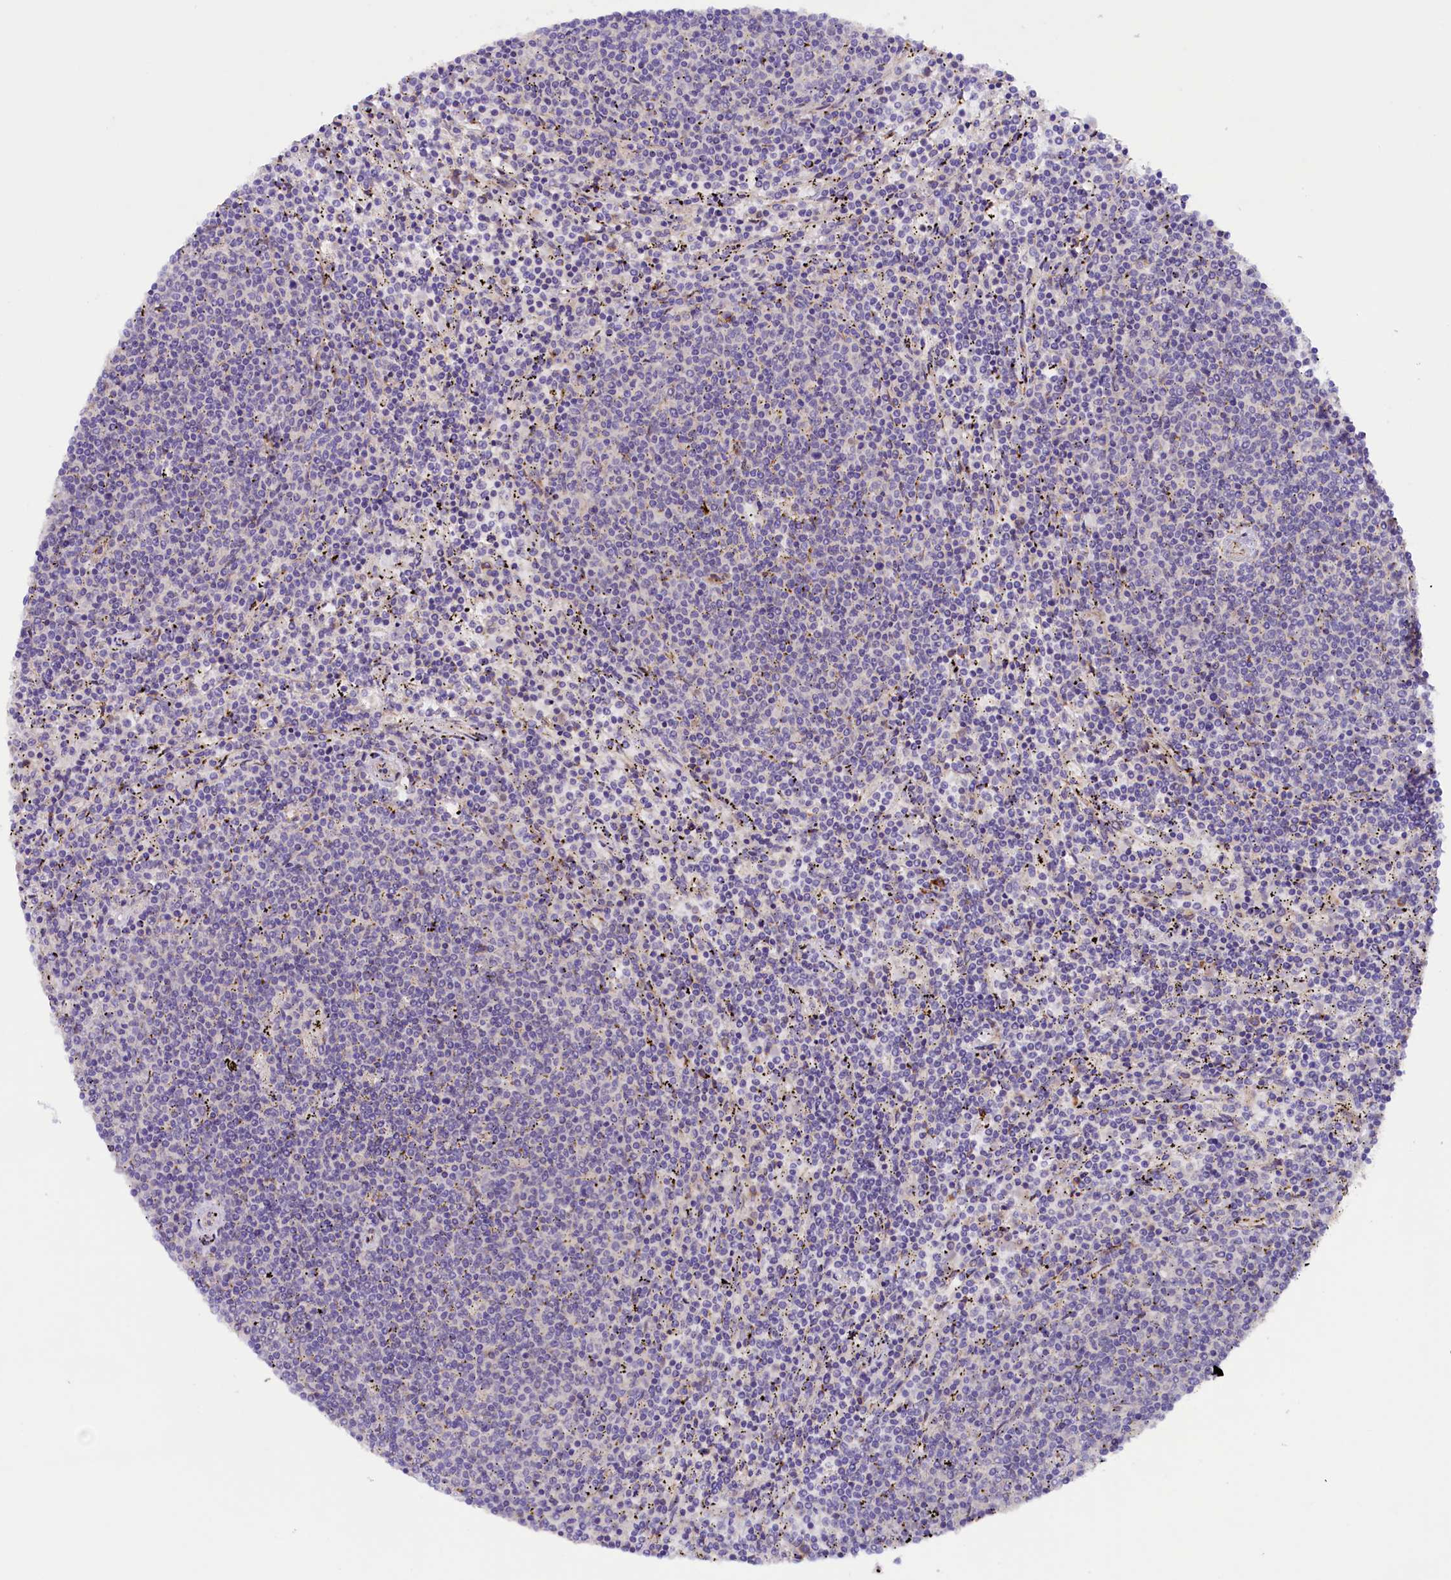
{"staining": {"intensity": "negative", "quantity": "none", "location": "none"}, "tissue": "lymphoma", "cell_type": "Tumor cells", "image_type": "cancer", "snomed": [{"axis": "morphology", "description": "Malignant lymphoma, non-Hodgkin's type, Low grade"}, {"axis": "topography", "description": "Spleen"}], "caption": "The image shows no staining of tumor cells in low-grade malignant lymphoma, non-Hodgkin's type.", "gene": "SSC5D", "patient": {"sex": "female", "age": 50}}